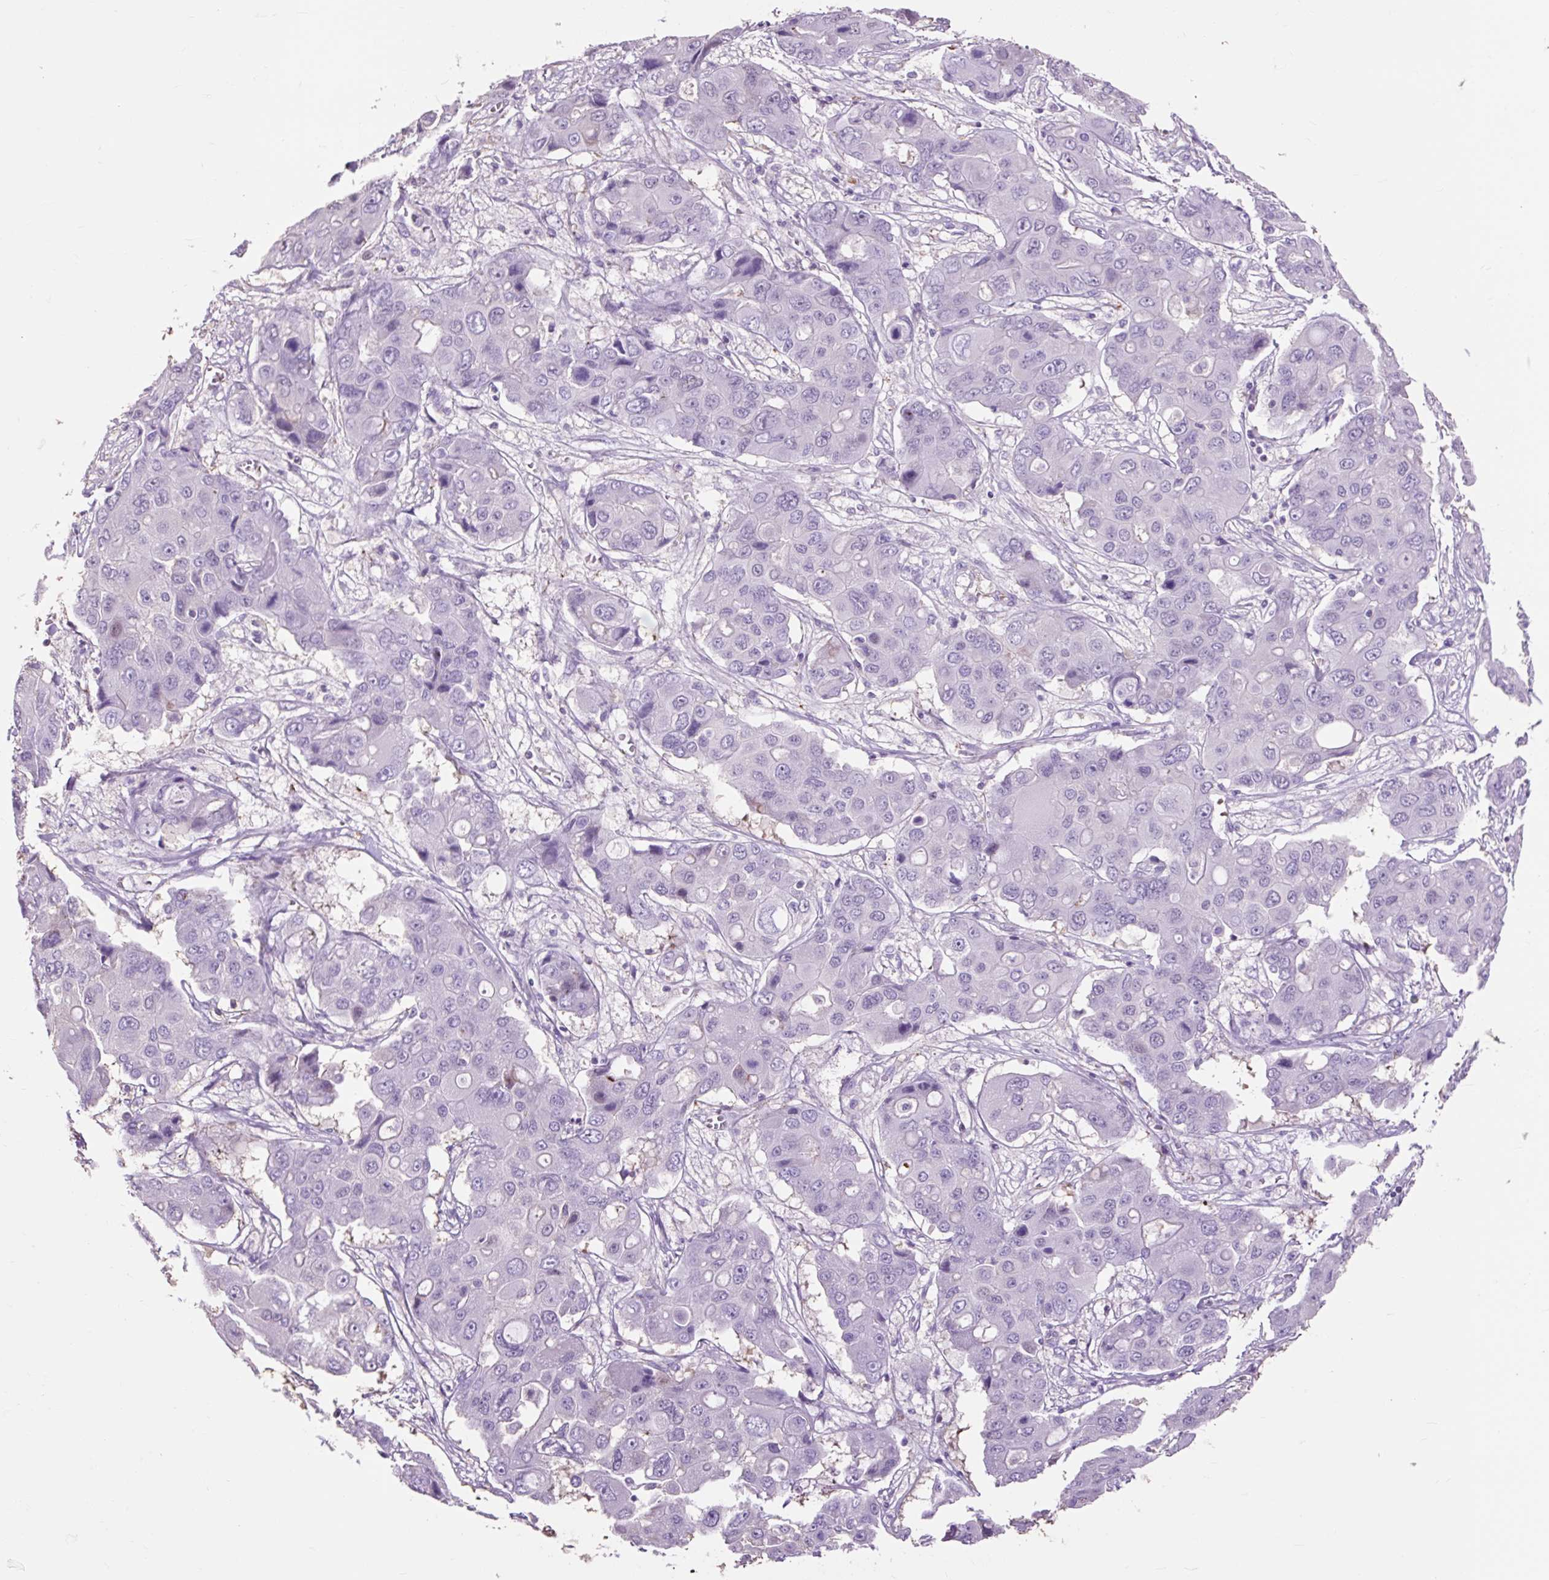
{"staining": {"intensity": "negative", "quantity": "none", "location": "none"}, "tissue": "liver cancer", "cell_type": "Tumor cells", "image_type": "cancer", "snomed": [{"axis": "morphology", "description": "Cholangiocarcinoma"}, {"axis": "topography", "description": "Liver"}], "caption": "An immunohistochemistry (IHC) photomicrograph of liver cholangiocarcinoma is shown. There is no staining in tumor cells of liver cholangiocarcinoma.", "gene": "OR10A7", "patient": {"sex": "male", "age": 67}}